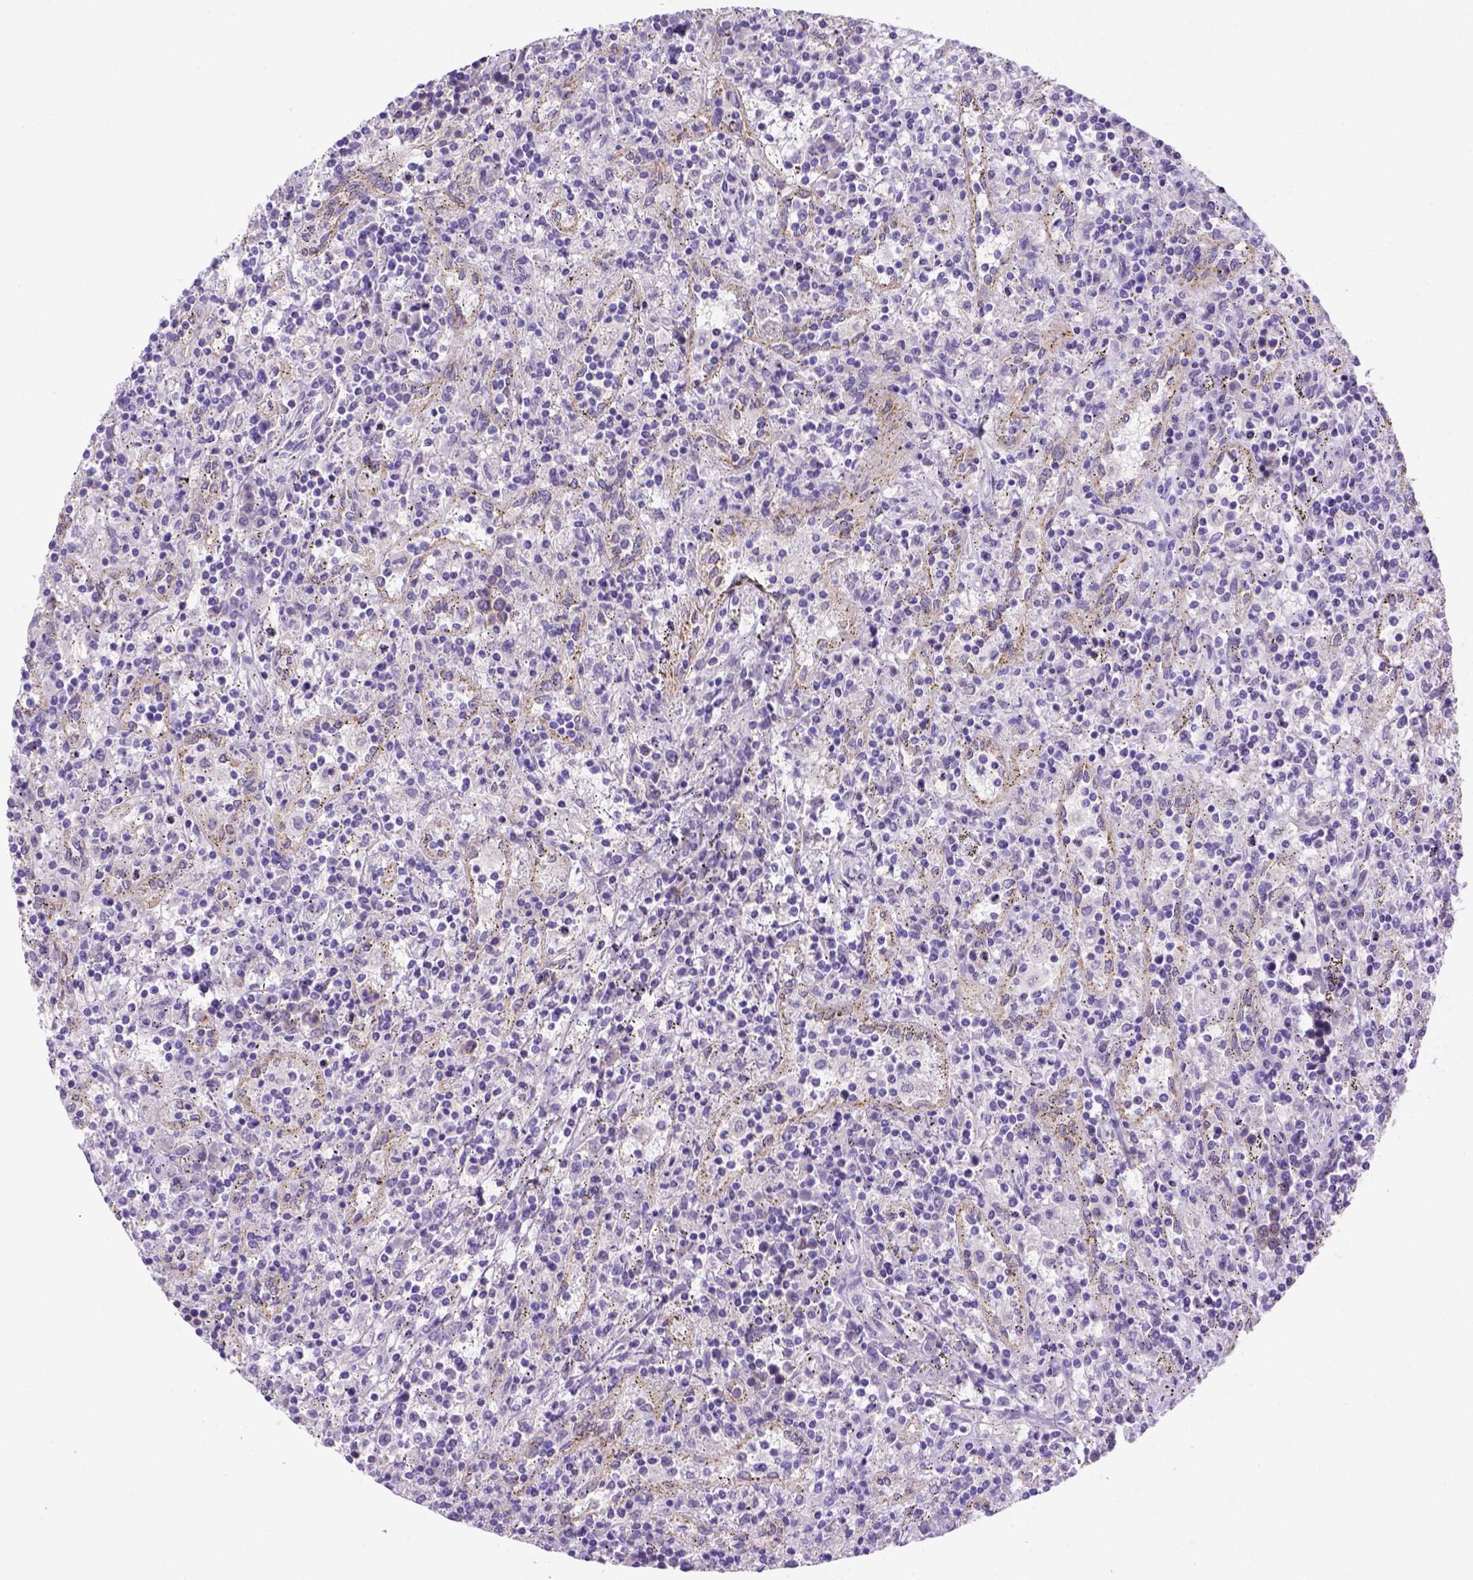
{"staining": {"intensity": "negative", "quantity": "none", "location": "none"}, "tissue": "lymphoma", "cell_type": "Tumor cells", "image_type": "cancer", "snomed": [{"axis": "morphology", "description": "Malignant lymphoma, non-Hodgkin's type, Low grade"}, {"axis": "topography", "description": "Spleen"}], "caption": "Protein analysis of lymphoma exhibits no significant expression in tumor cells.", "gene": "SIRPD", "patient": {"sex": "male", "age": 62}}